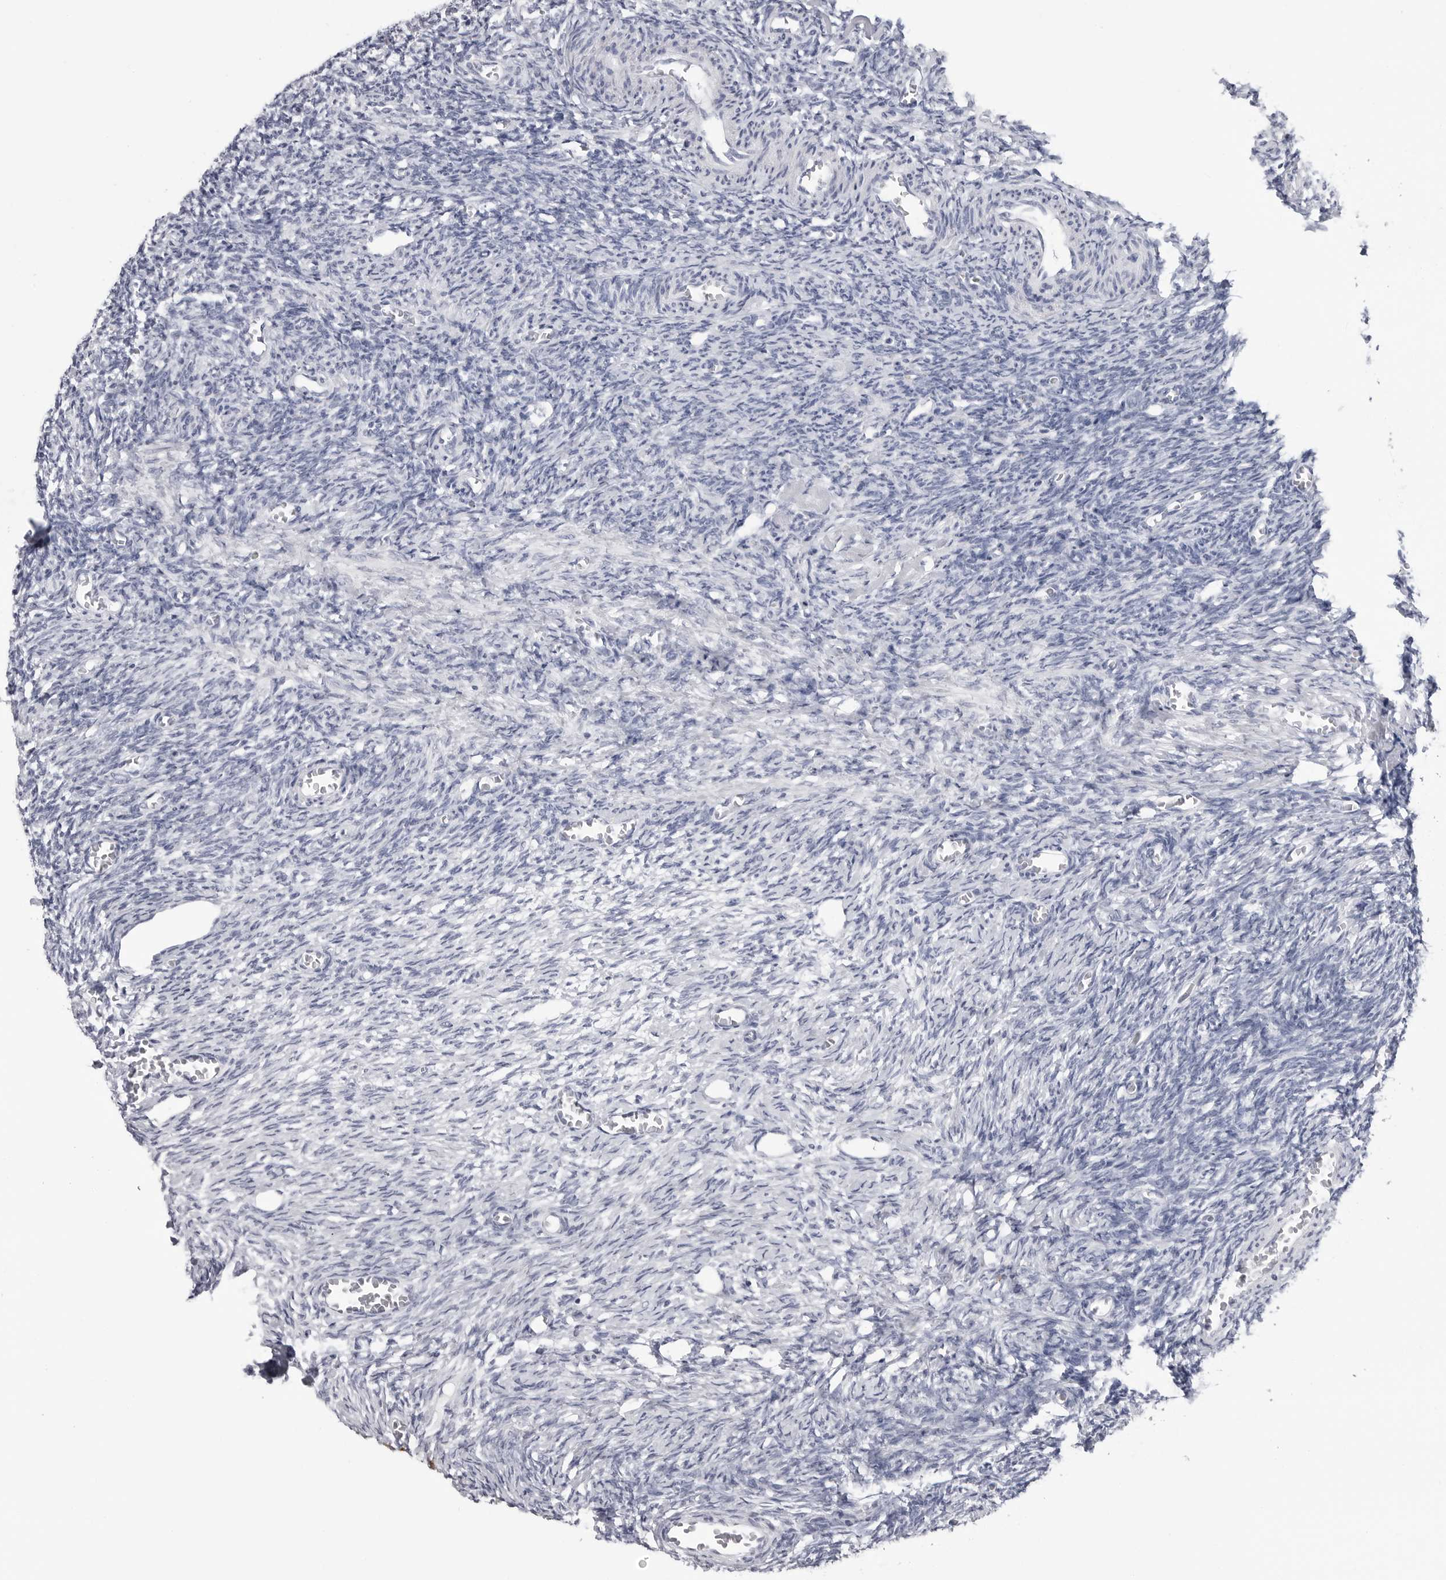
{"staining": {"intensity": "negative", "quantity": "none", "location": "none"}, "tissue": "ovary", "cell_type": "Follicle cells", "image_type": "normal", "snomed": [{"axis": "morphology", "description": "Normal tissue, NOS"}, {"axis": "topography", "description": "Ovary"}], "caption": "Immunohistochemistry (IHC) micrograph of unremarkable ovary stained for a protein (brown), which reveals no expression in follicle cells. (DAB immunohistochemistry (IHC) with hematoxylin counter stain).", "gene": "PGA3", "patient": {"sex": "female", "age": 27}}